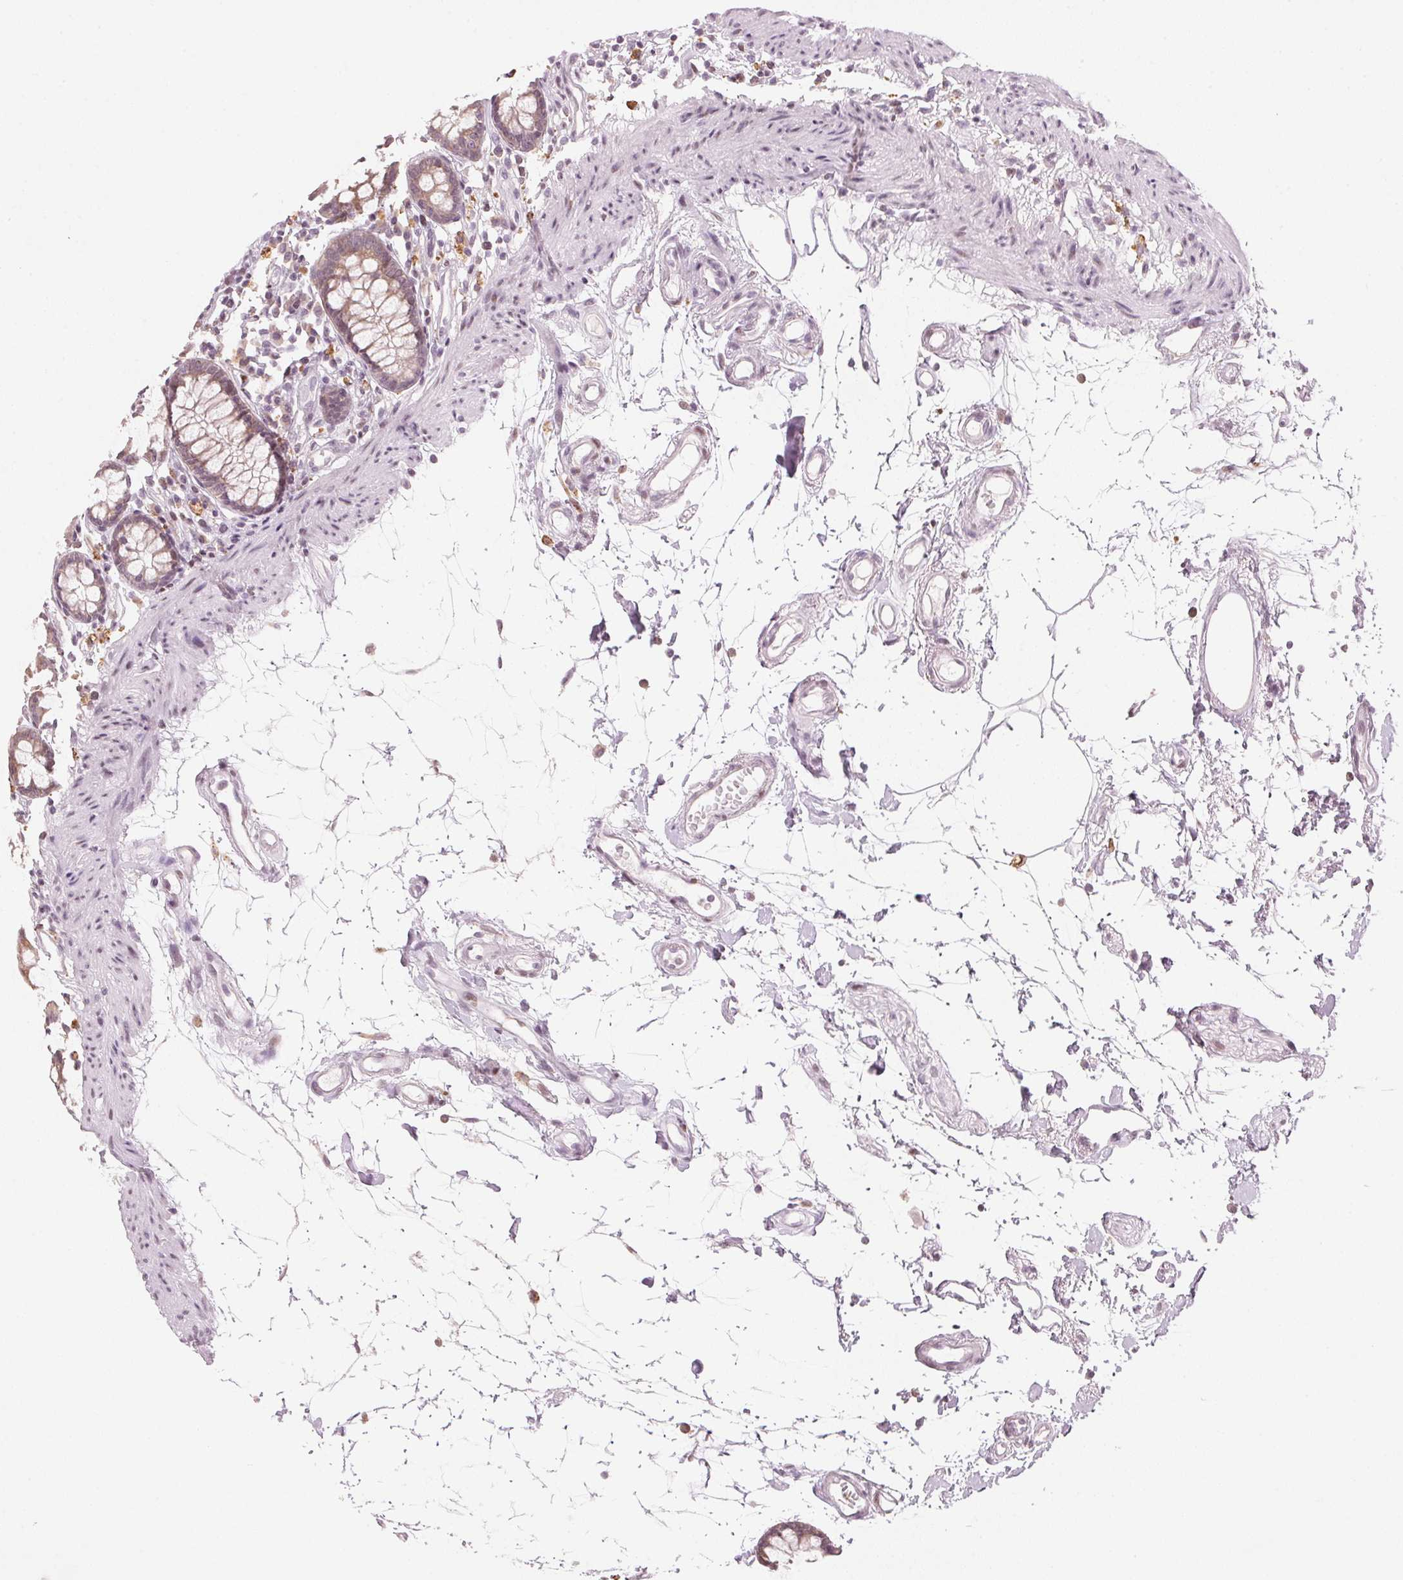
{"staining": {"intensity": "negative", "quantity": "none", "location": "none"}, "tissue": "colon", "cell_type": "Endothelial cells", "image_type": "normal", "snomed": [{"axis": "morphology", "description": "Normal tissue, NOS"}, {"axis": "topography", "description": "Colon"}], "caption": "Colon stained for a protein using immunohistochemistry (IHC) reveals no expression endothelial cells.", "gene": "SFRP4", "patient": {"sex": "female", "age": 84}}